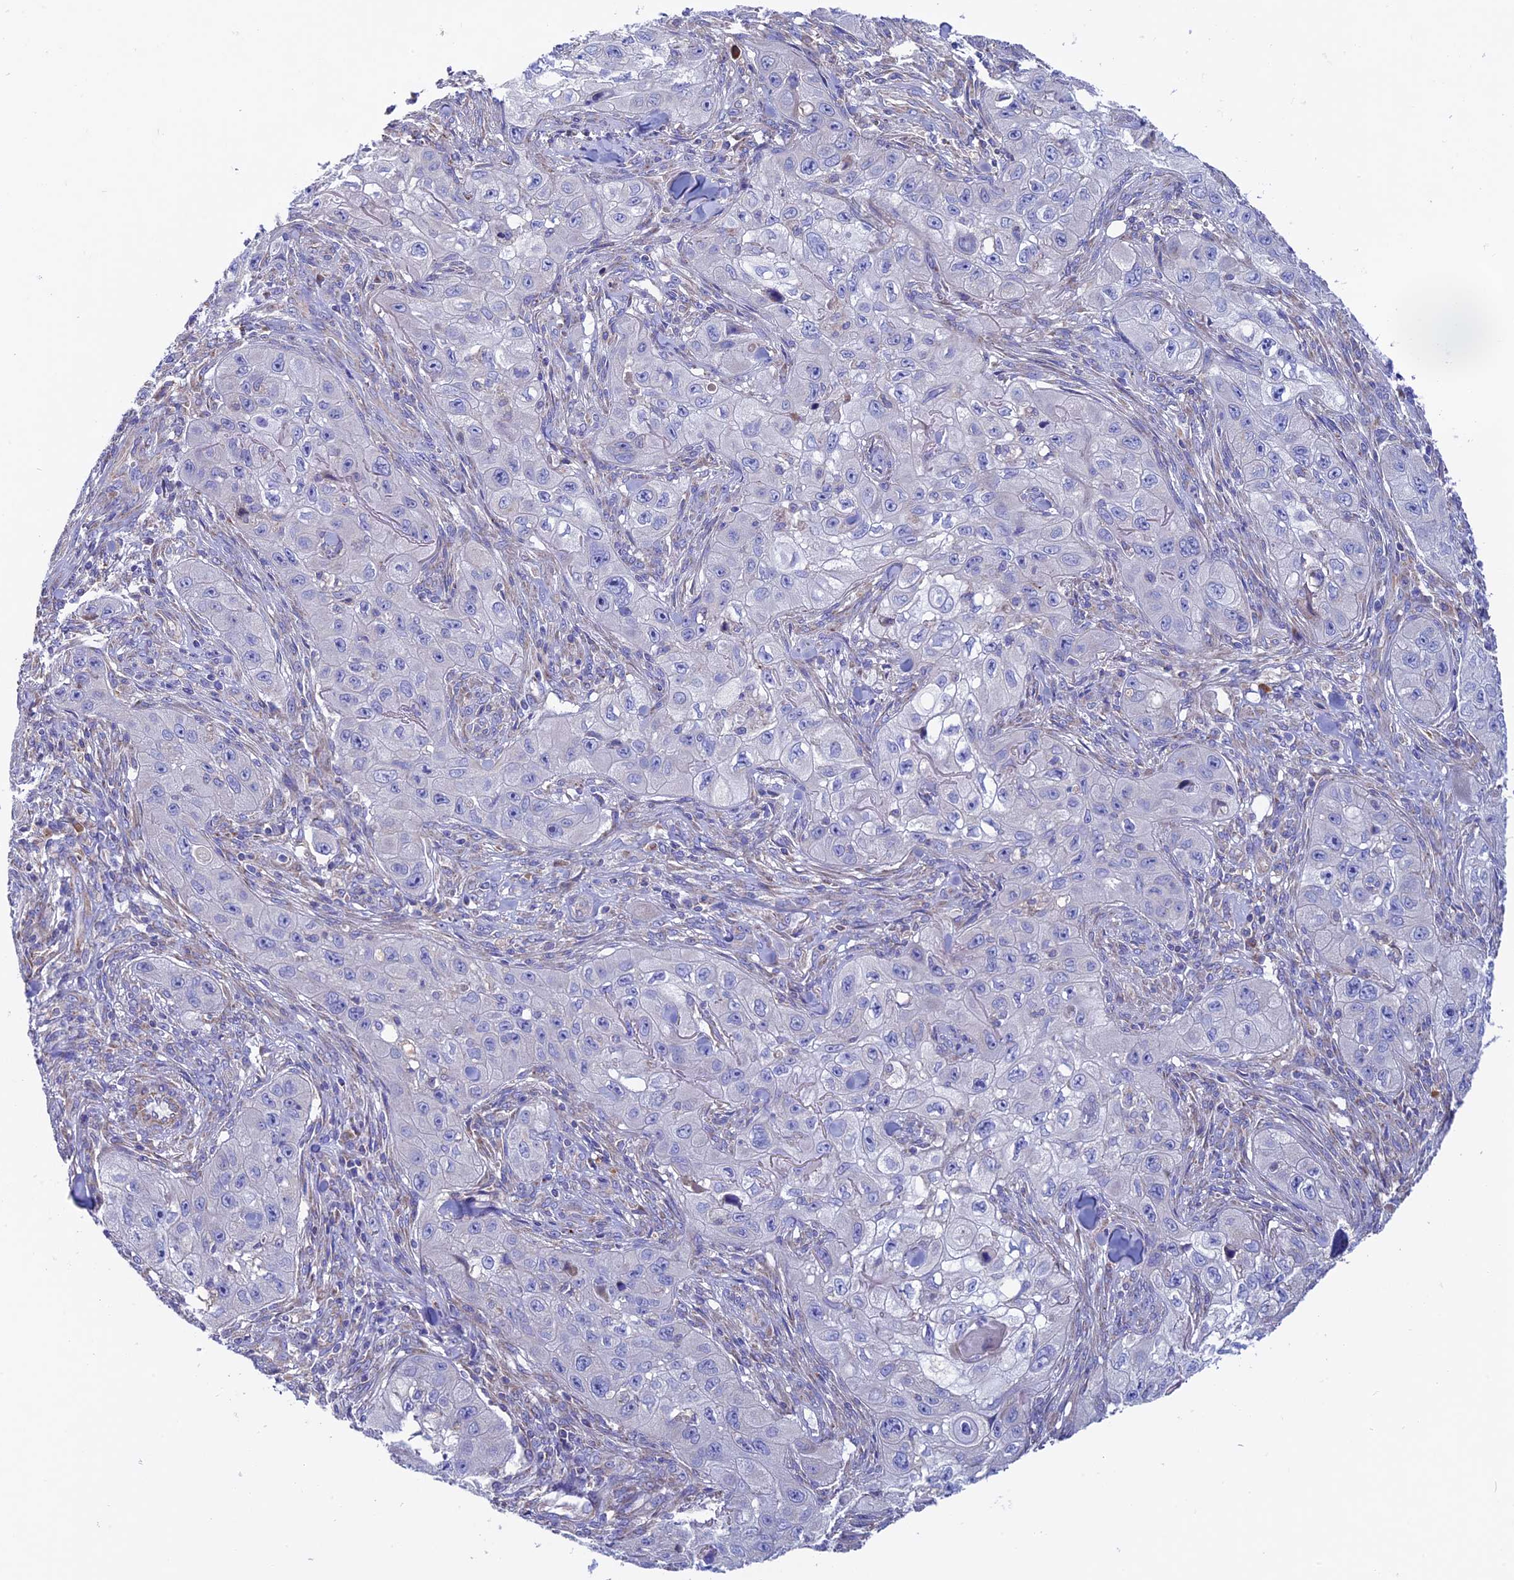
{"staining": {"intensity": "negative", "quantity": "none", "location": "none"}, "tissue": "skin cancer", "cell_type": "Tumor cells", "image_type": "cancer", "snomed": [{"axis": "morphology", "description": "Squamous cell carcinoma, NOS"}, {"axis": "topography", "description": "Skin"}, {"axis": "topography", "description": "Subcutis"}], "caption": "There is no significant staining in tumor cells of squamous cell carcinoma (skin).", "gene": "SLC15A5", "patient": {"sex": "male", "age": 73}}